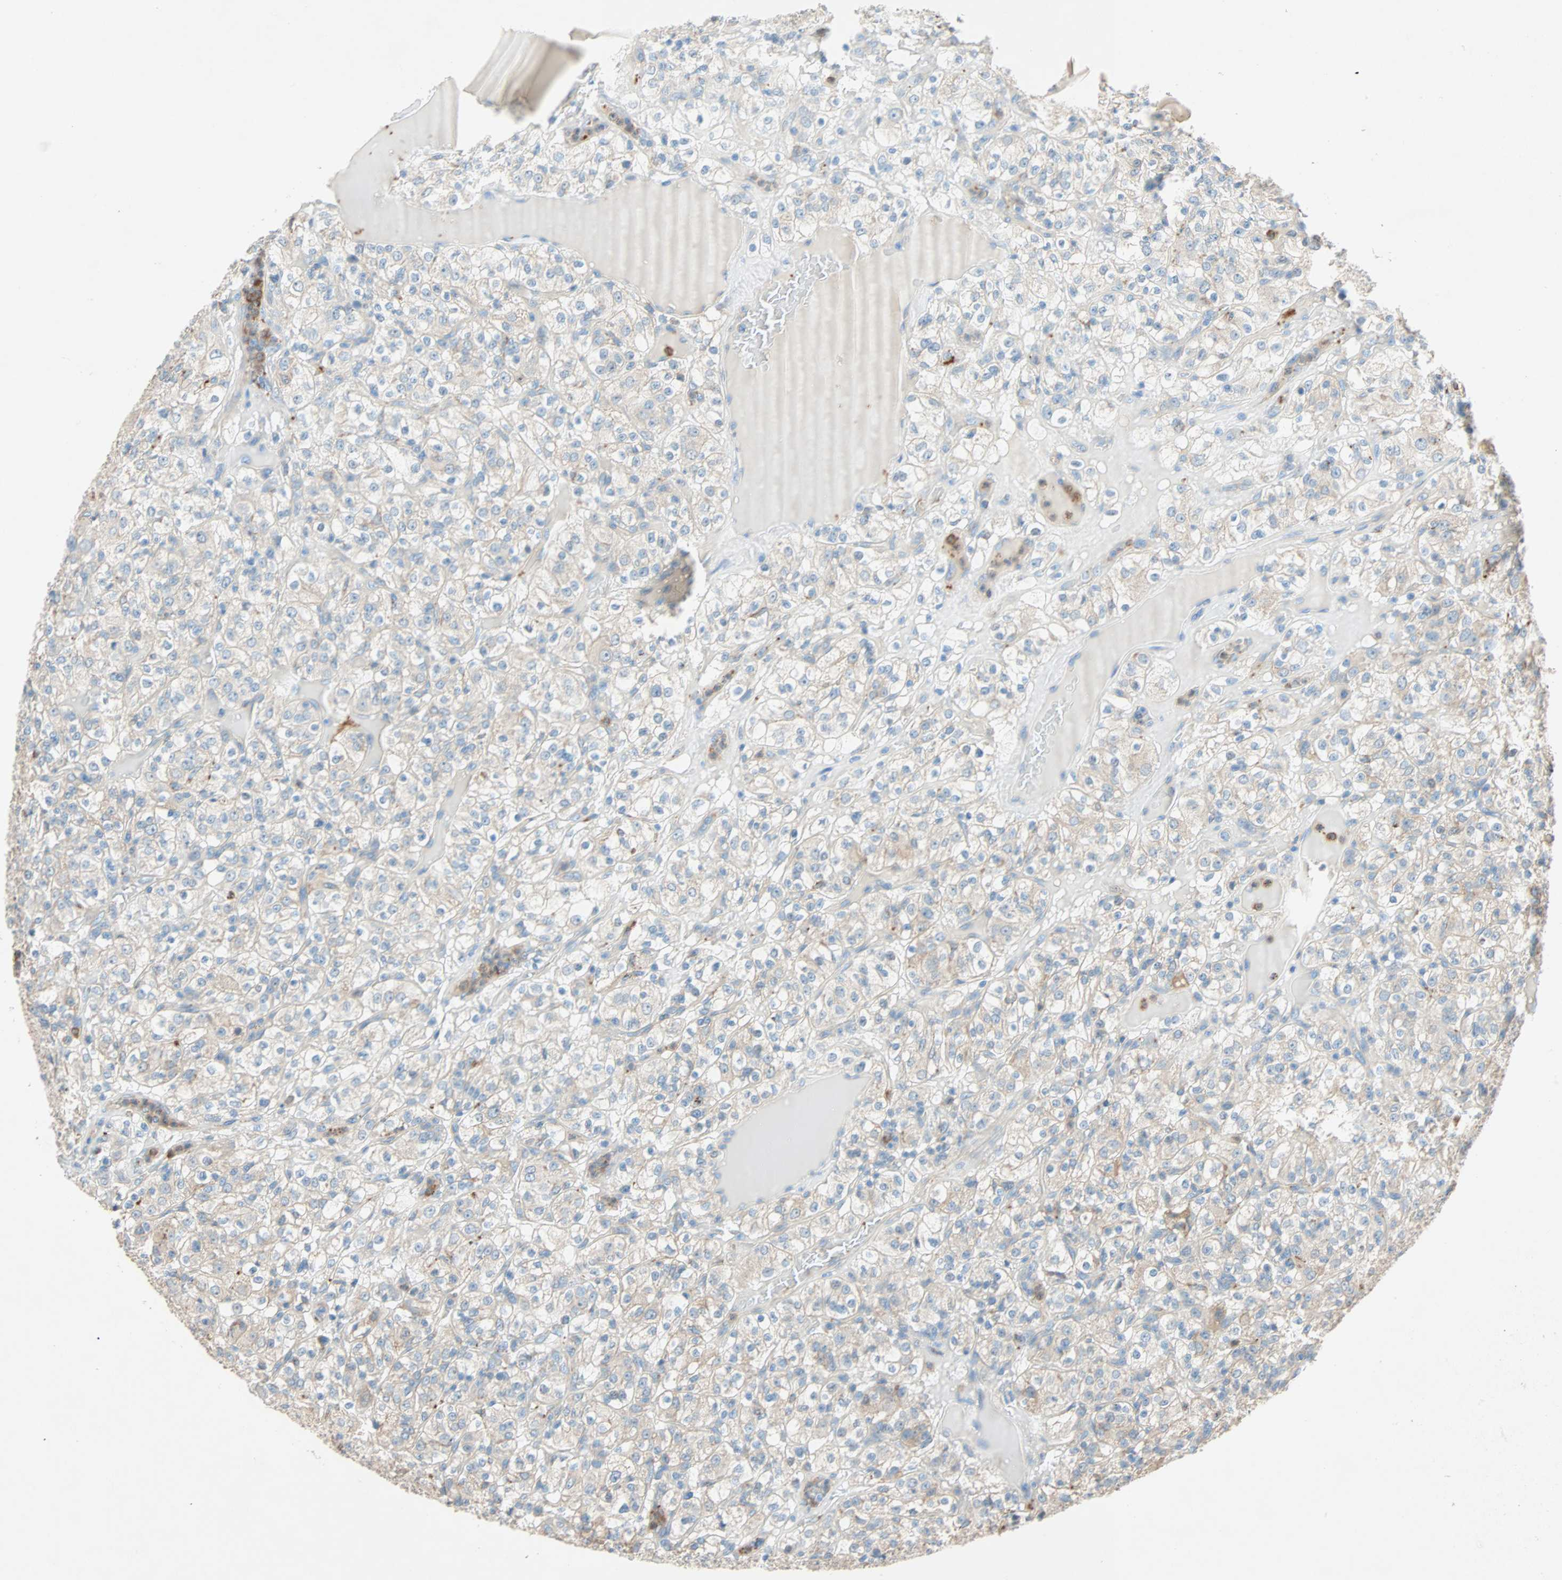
{"staining": {"intensity": "moderate", "quantity": ">75%", "location": "cytoplasmic/membranous"}, "tissue": "renal cancer", "cell_type": "Tumor cells", "image_type": "cancer", "snomed": [{"axis": "morphology", "description": "Normal tissue, NOS"}, {"axis": "morphology", "description": "Adenocarcinoma, NOS"}, {"axis": "topography", "description": "Kidney"}], "caption": "An immunohistochemistry micrograph of neoplastic tissue is shown. Protein staining in brown shows moderate cytoplasmic/membranous positivity in renal cancer (adenocarcinoma) within tumor cells.", "gene": "LY6G6F", "patient": {"sex": "female", "age": 72}}